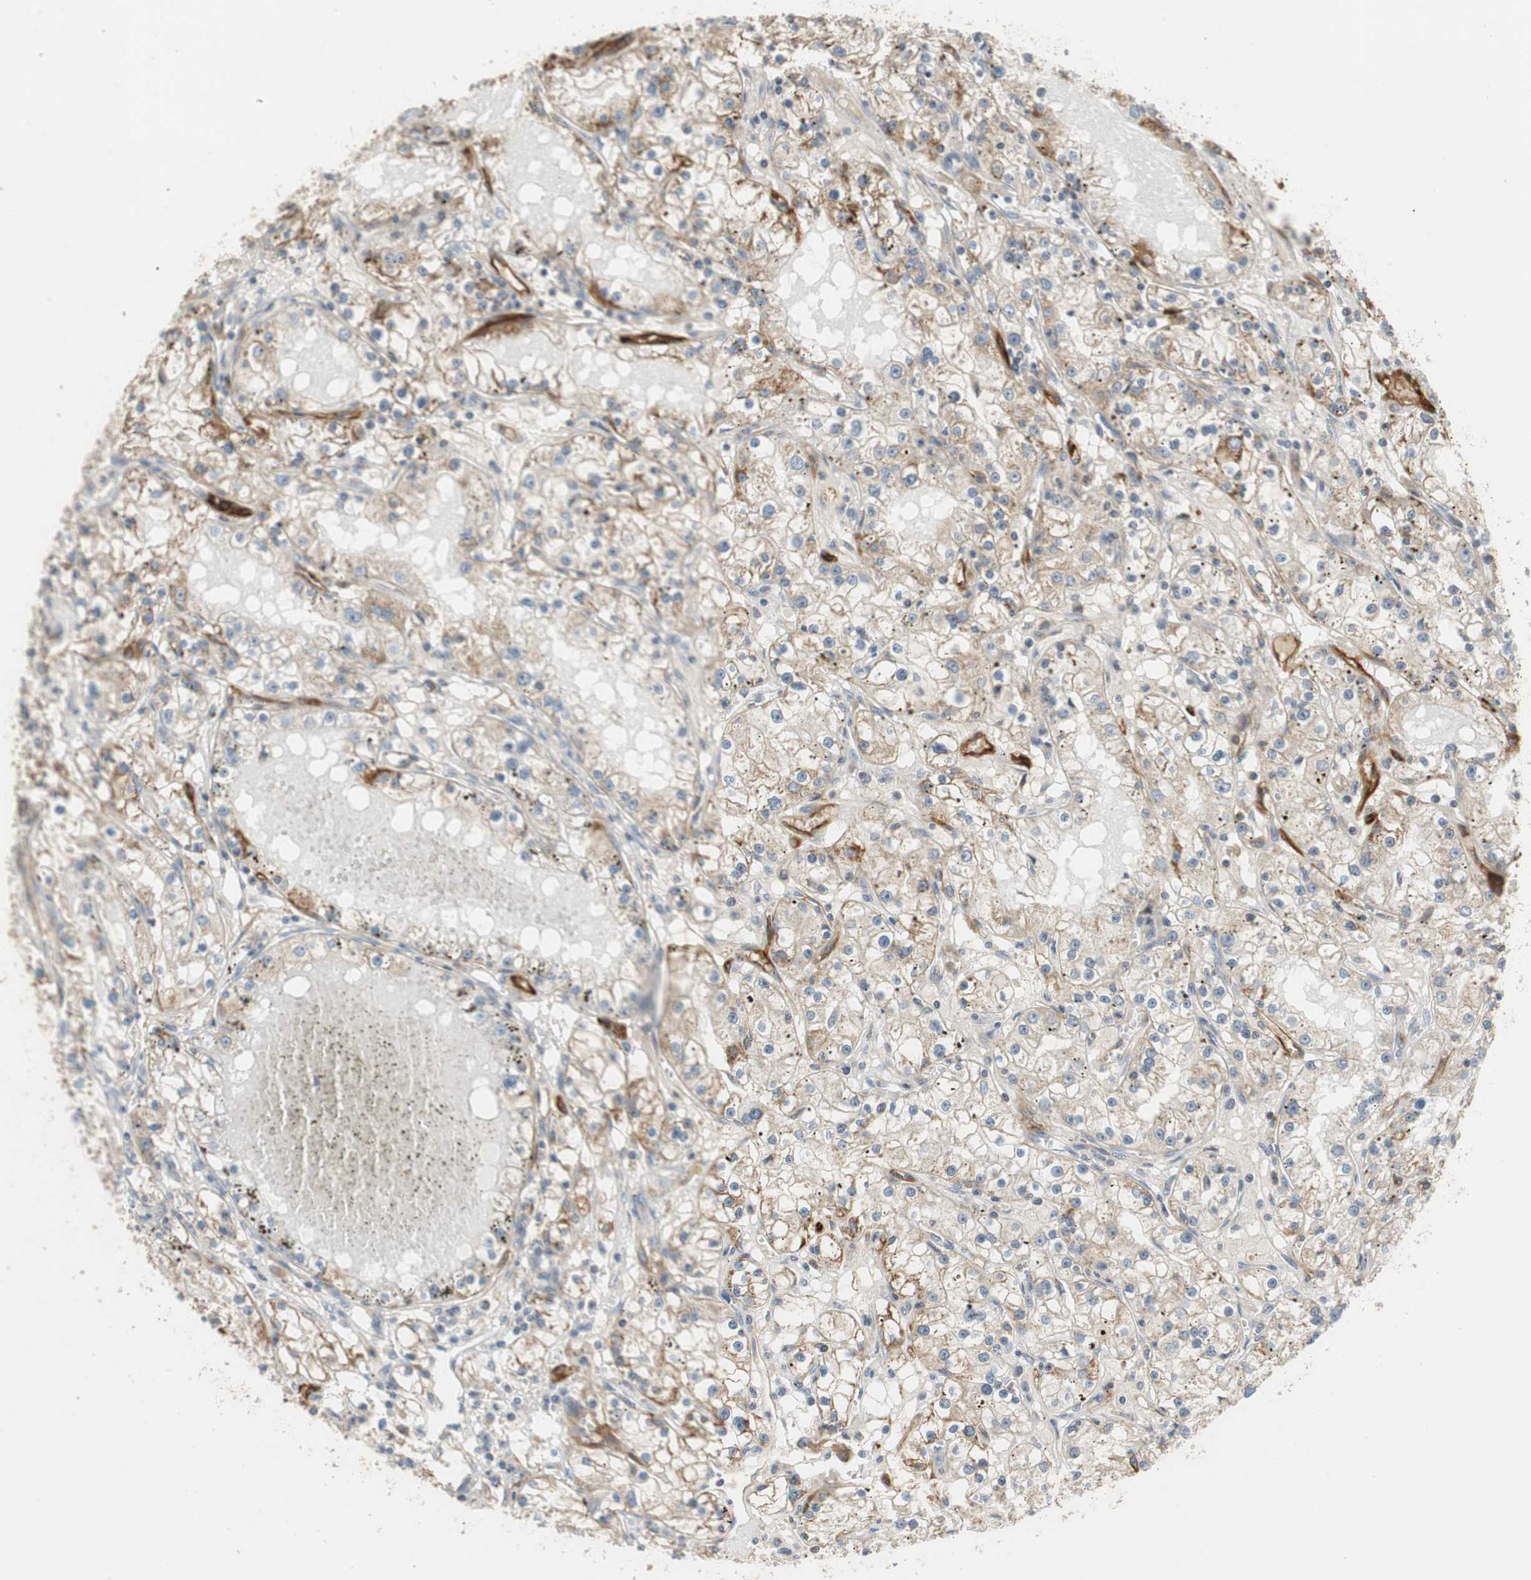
{"staining": {"intensity": "weak", "quantity": "25%-75%", "location": "cytoplasmic/membranous"}, "tissue": "renal cancer", "cell_type": "Tumor cells", "image_type": "cancer", "snomed": [{"axis": "morphology", "description": "Adenocarcinoma, NOS"}, {"axis": "topography", "description": "Kidney"}], "caption": "High-magnification brightfield microscopy of renal adenocarcinoma stained with DAB (brown) and counterstained with hematoxylin (blue). tumor cells exhibit weak cytoplasmic/membranous staining is seen in about25%-75% of cells.", "gene": "ALPL", "patient": {"sex": "male", "age": 56}}